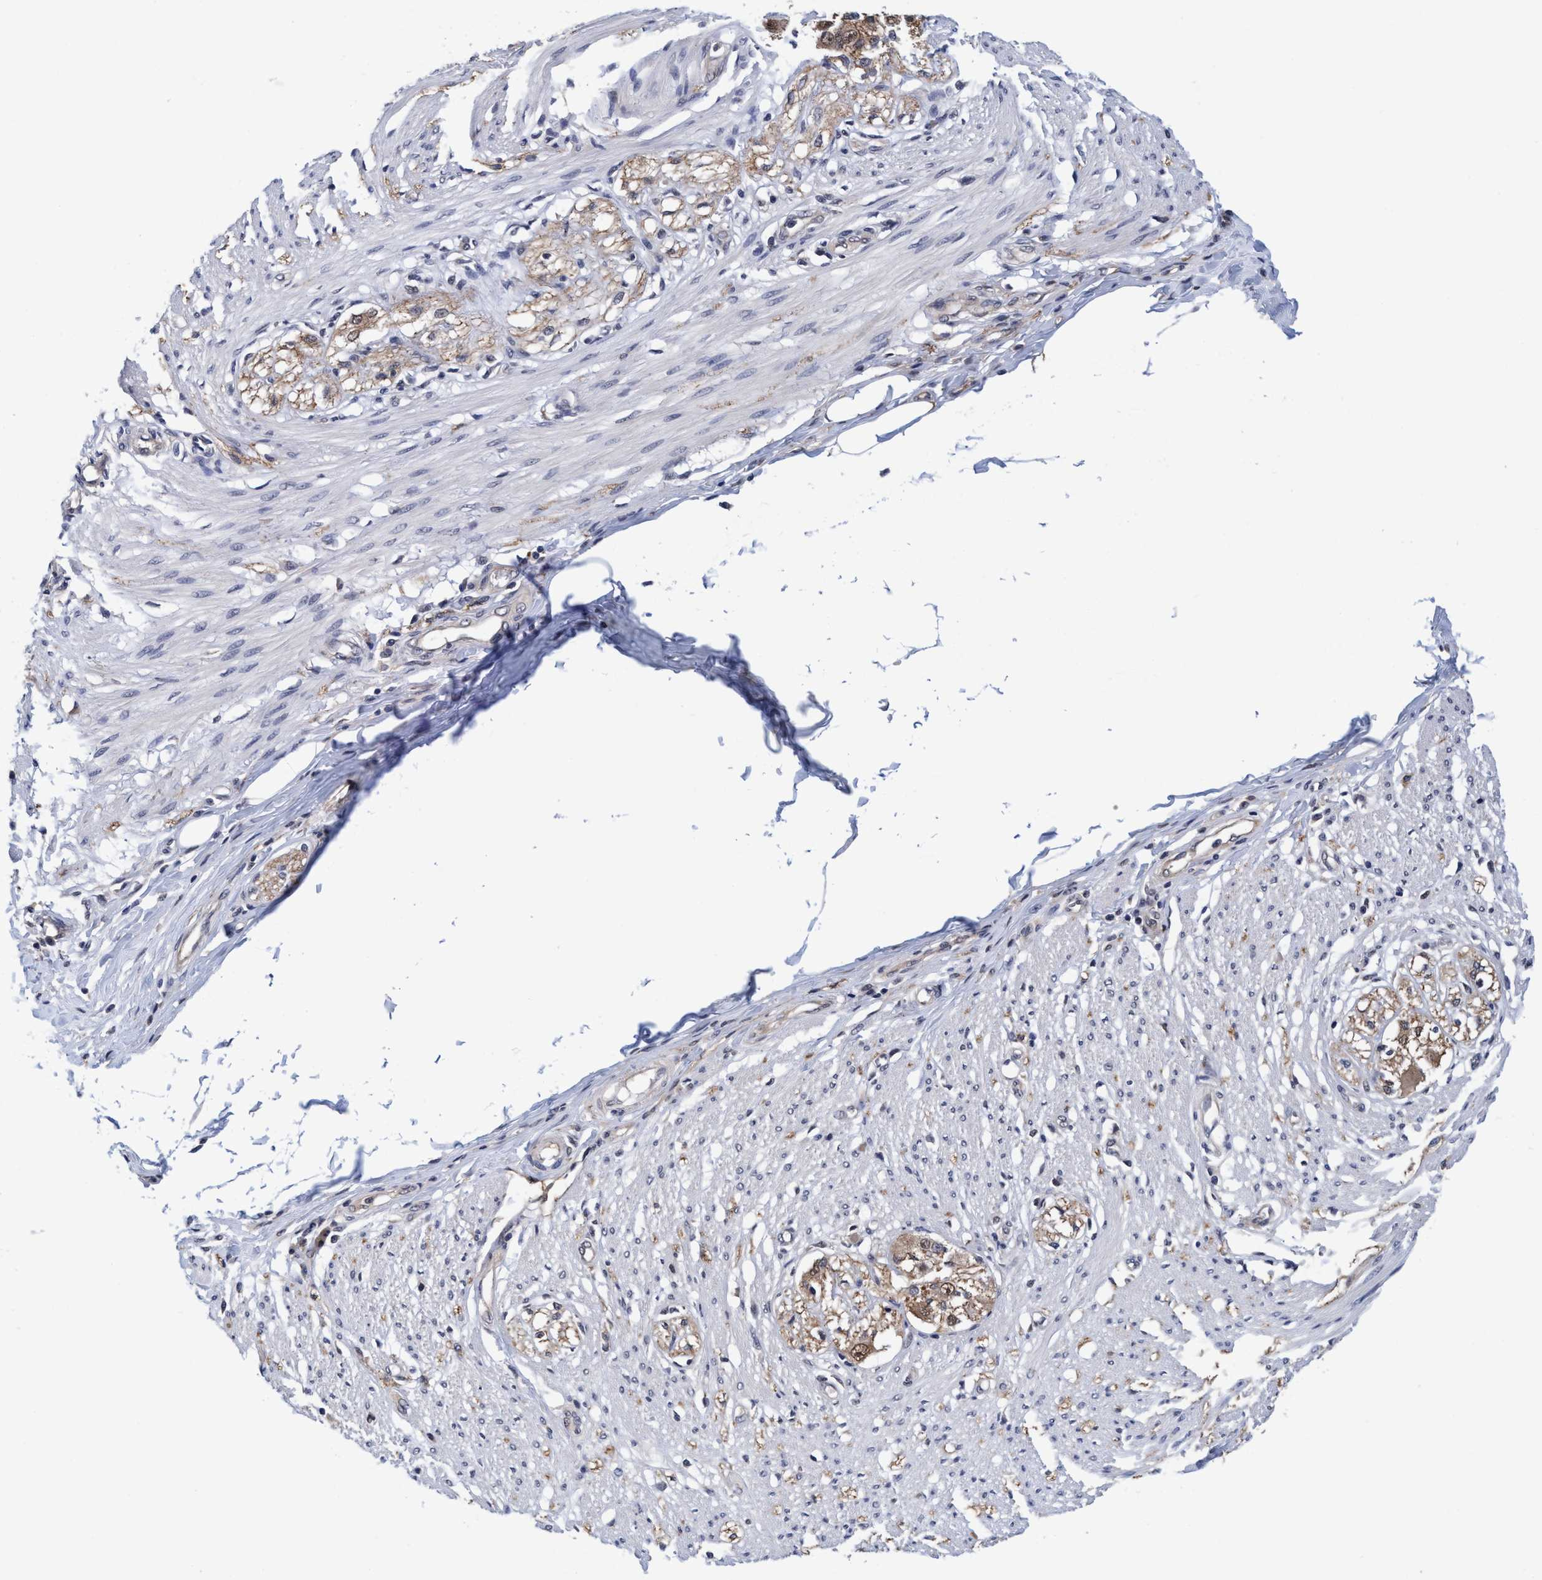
{"staining": {"intensity": "negative", "quantity": "none", "location": "none"}, "tissue": "smooth muscle", "cell_type": "Smooth muscle cells", "image_type": "normal", "snomed": [{"axis": "morphology", "description": "Normal tissue, NOS"}, {"axis": "morphology", "description": "Adenocarcinoma, NOS"}, {"axis": "topography", "description": "Colon"}, {"axis": "topography", "description": "Peripheral nerve tissue"}], "caption": "This is a image of IHC staining of normal smooth muscle, which shows no positivity in smooth muscle cells. The staining is performed using DAB (3,3'-diaminobenzidine) brown chromogen with nuclei counter-stained in using hematoxylin.", "gene": "PSMD12", "patient": {"sex": "male", "age": 14}}